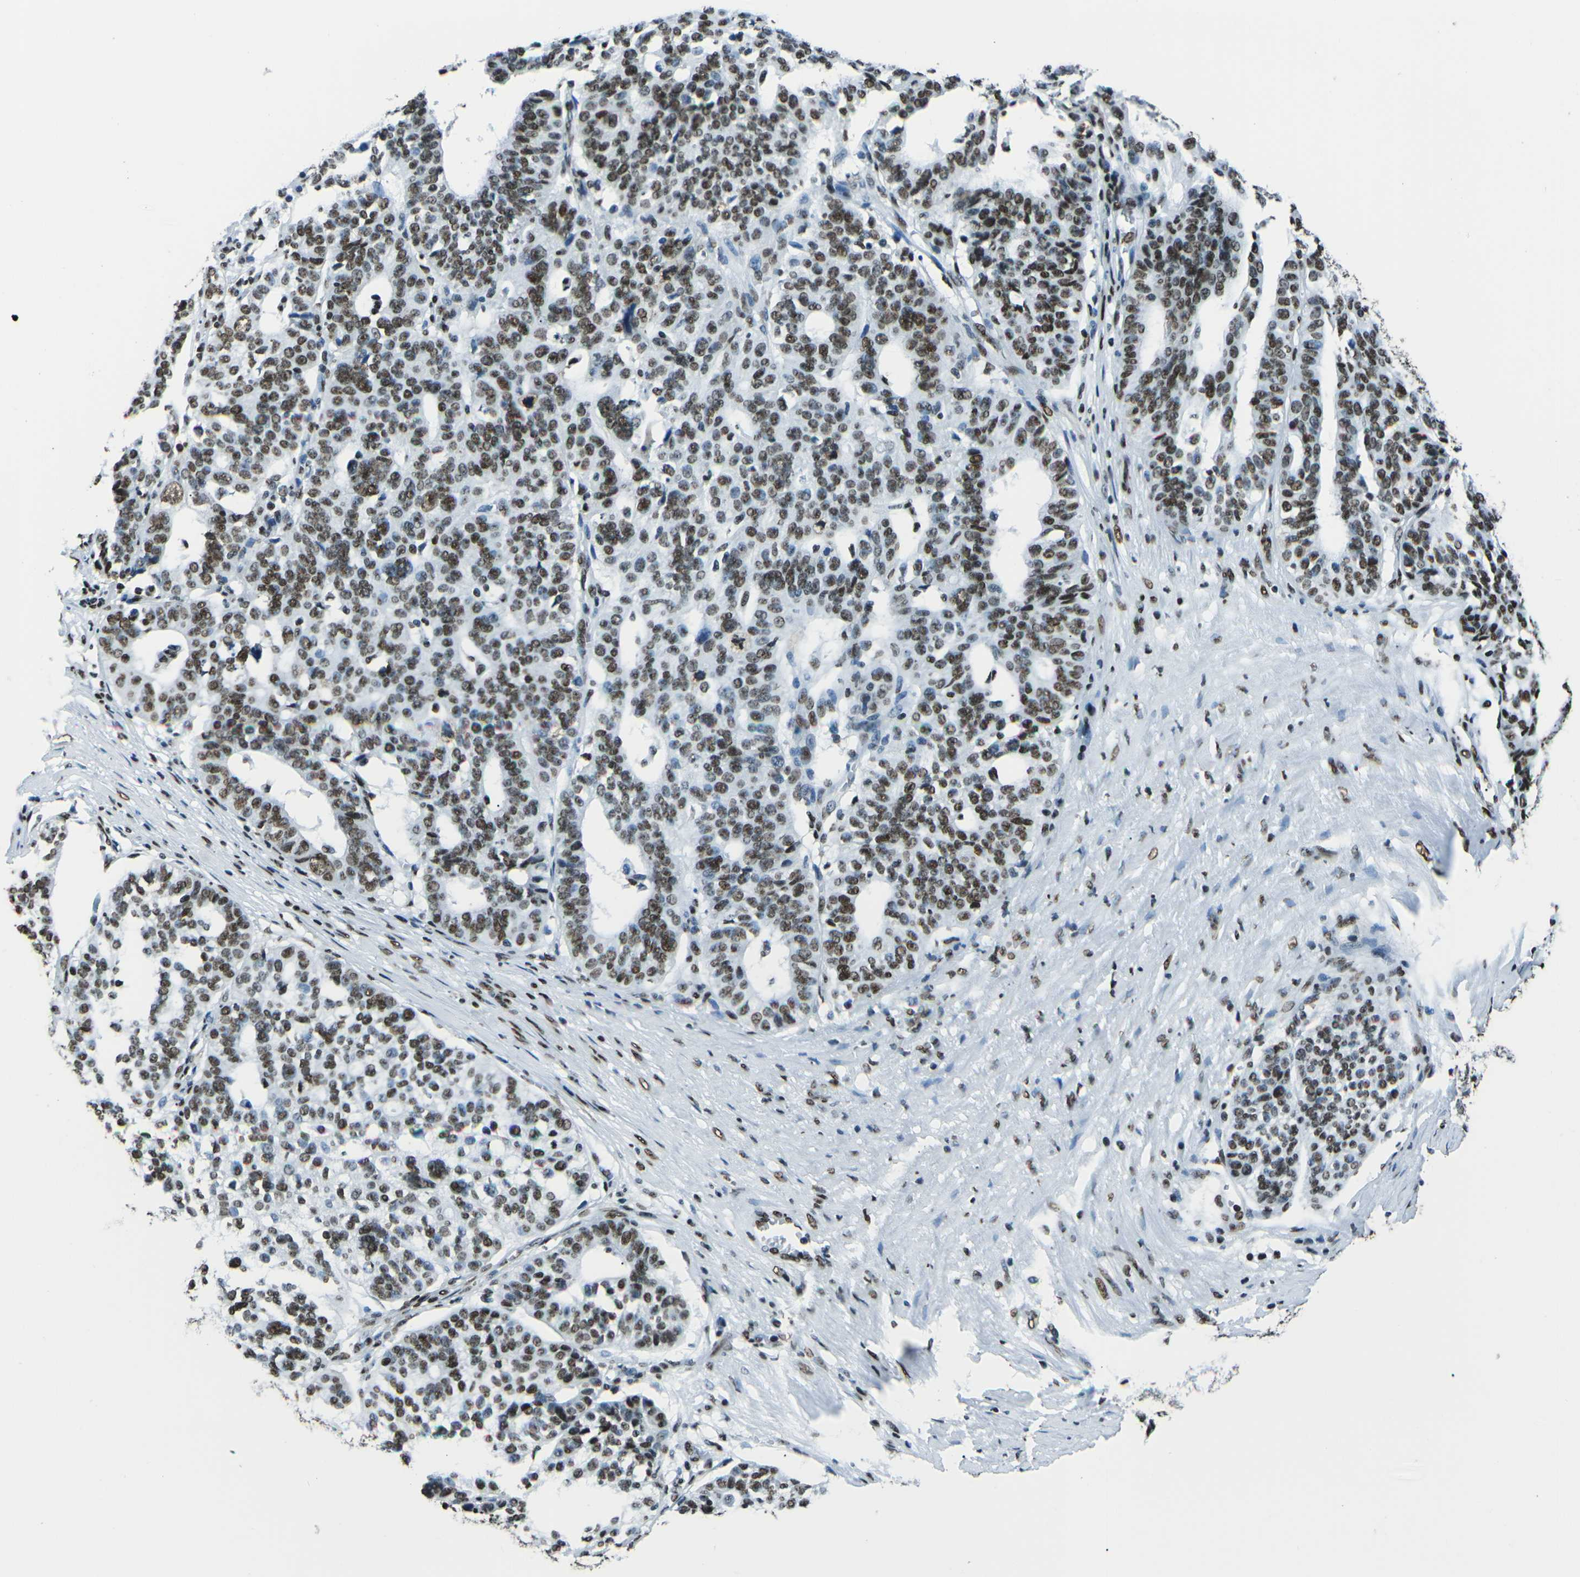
{"staining": {"intensity": "moderate", "quantity": ">75%", "location": "nuclear"}, "tissue": "ovarian cancer", "cell_type": "Tumor cells", "image_type": "cancer", "snomed": [{"axis": "morphology", "description": "Cystadenocarcinoma, serous, NOS"}, {"axis": "topography", "description": "Ovary"}], "caption": "Immunohistochemistry (DAB (3,3'-diaminobenzidine)) staining of ovarian serous cystadenocarcinoma displays moderate nuclear protein positivity in approximately >75% of tumor cells.", "gene": "HNRNPL", "patient": {"sex": "female", "age": 59}}